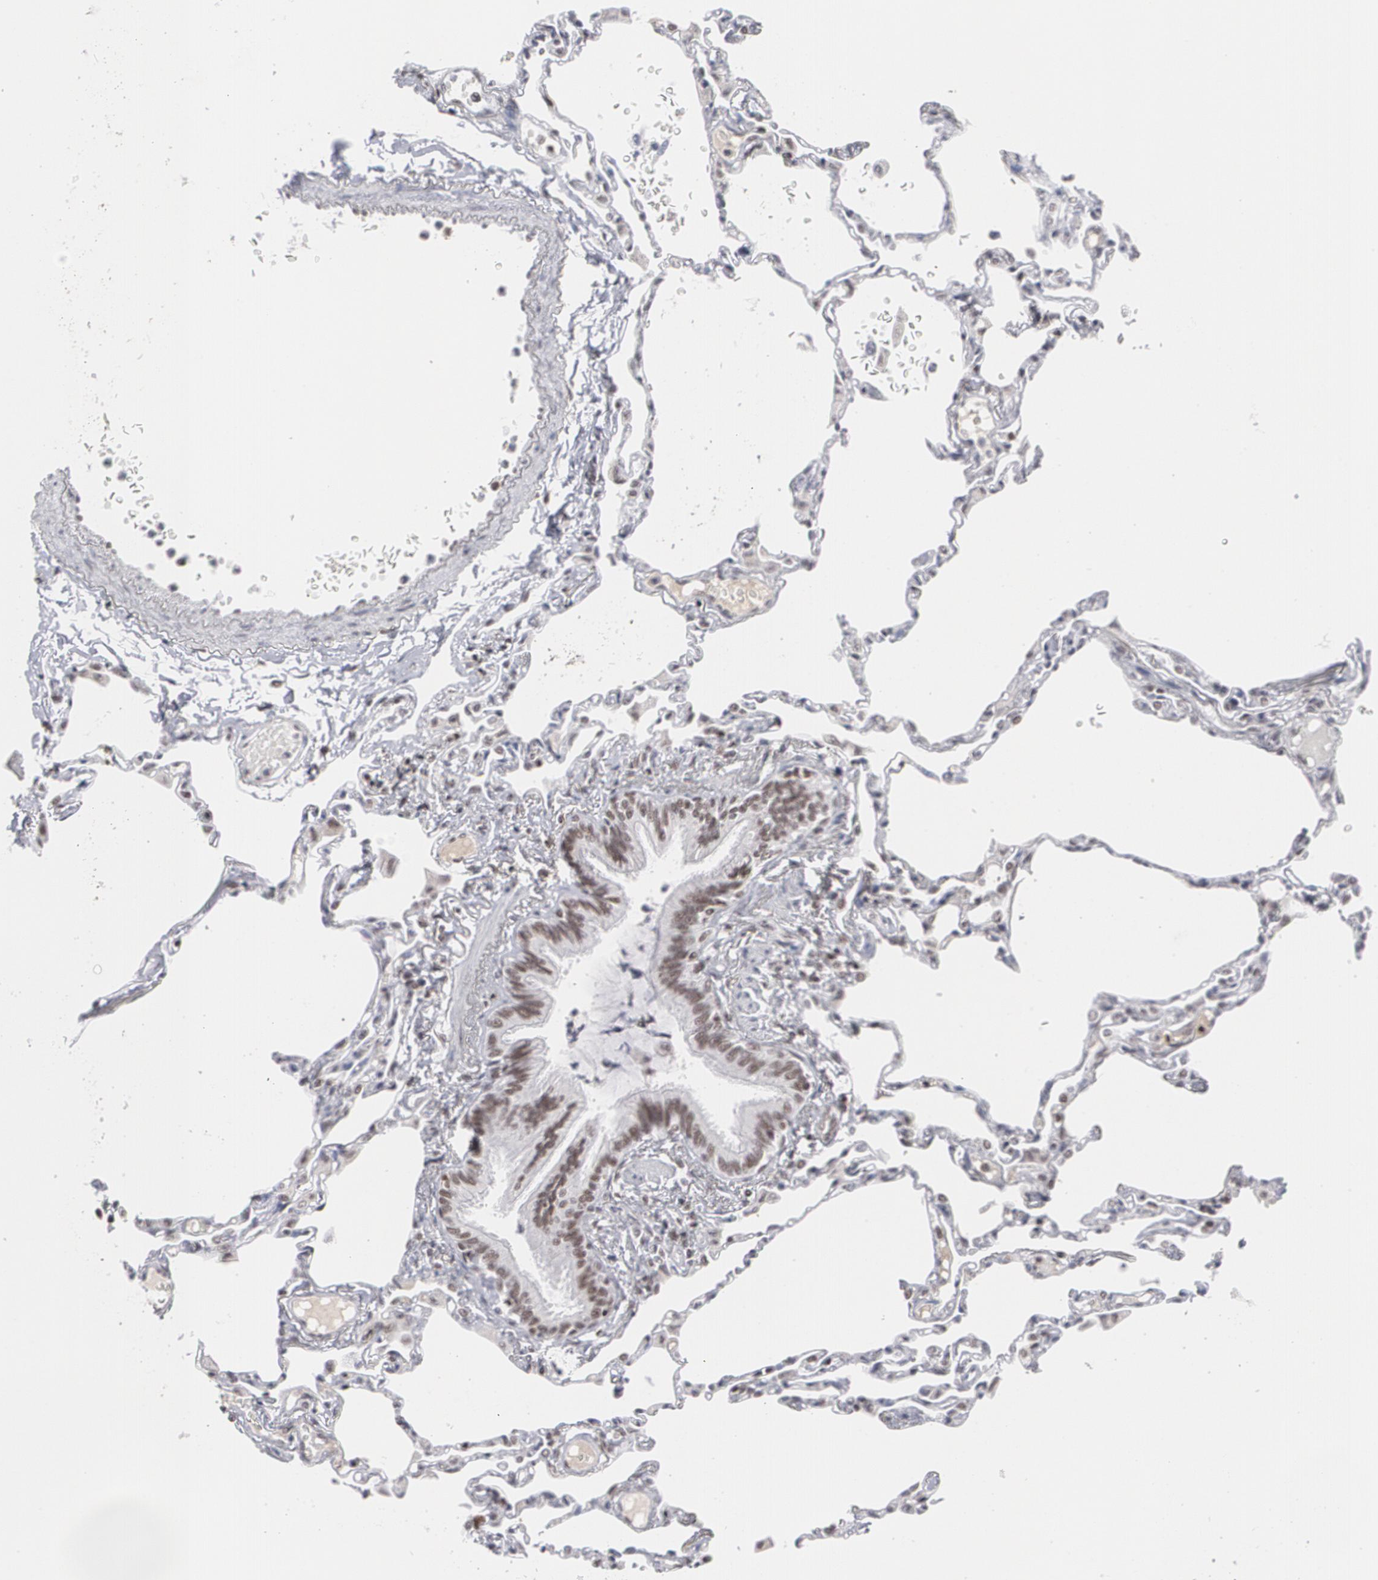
{"staining": {"intensity": "moderate", "quantity": "25%-75%", "location": "nuclear"}, "tissue": "lung", "cell_type": "Alveolar cells", "image_type": "normal", "snomed": [{"axis": "morphology", "description": "Normal tissue, NOS"}, {"axis": "topography", "description": "Lung"}], "caption": "A brown stain highlights moderate nuclear expression of a protein in alveolar cells of normal lung.", "gene": "MCL1", "patient": {"sex": "female", "age": 49}}